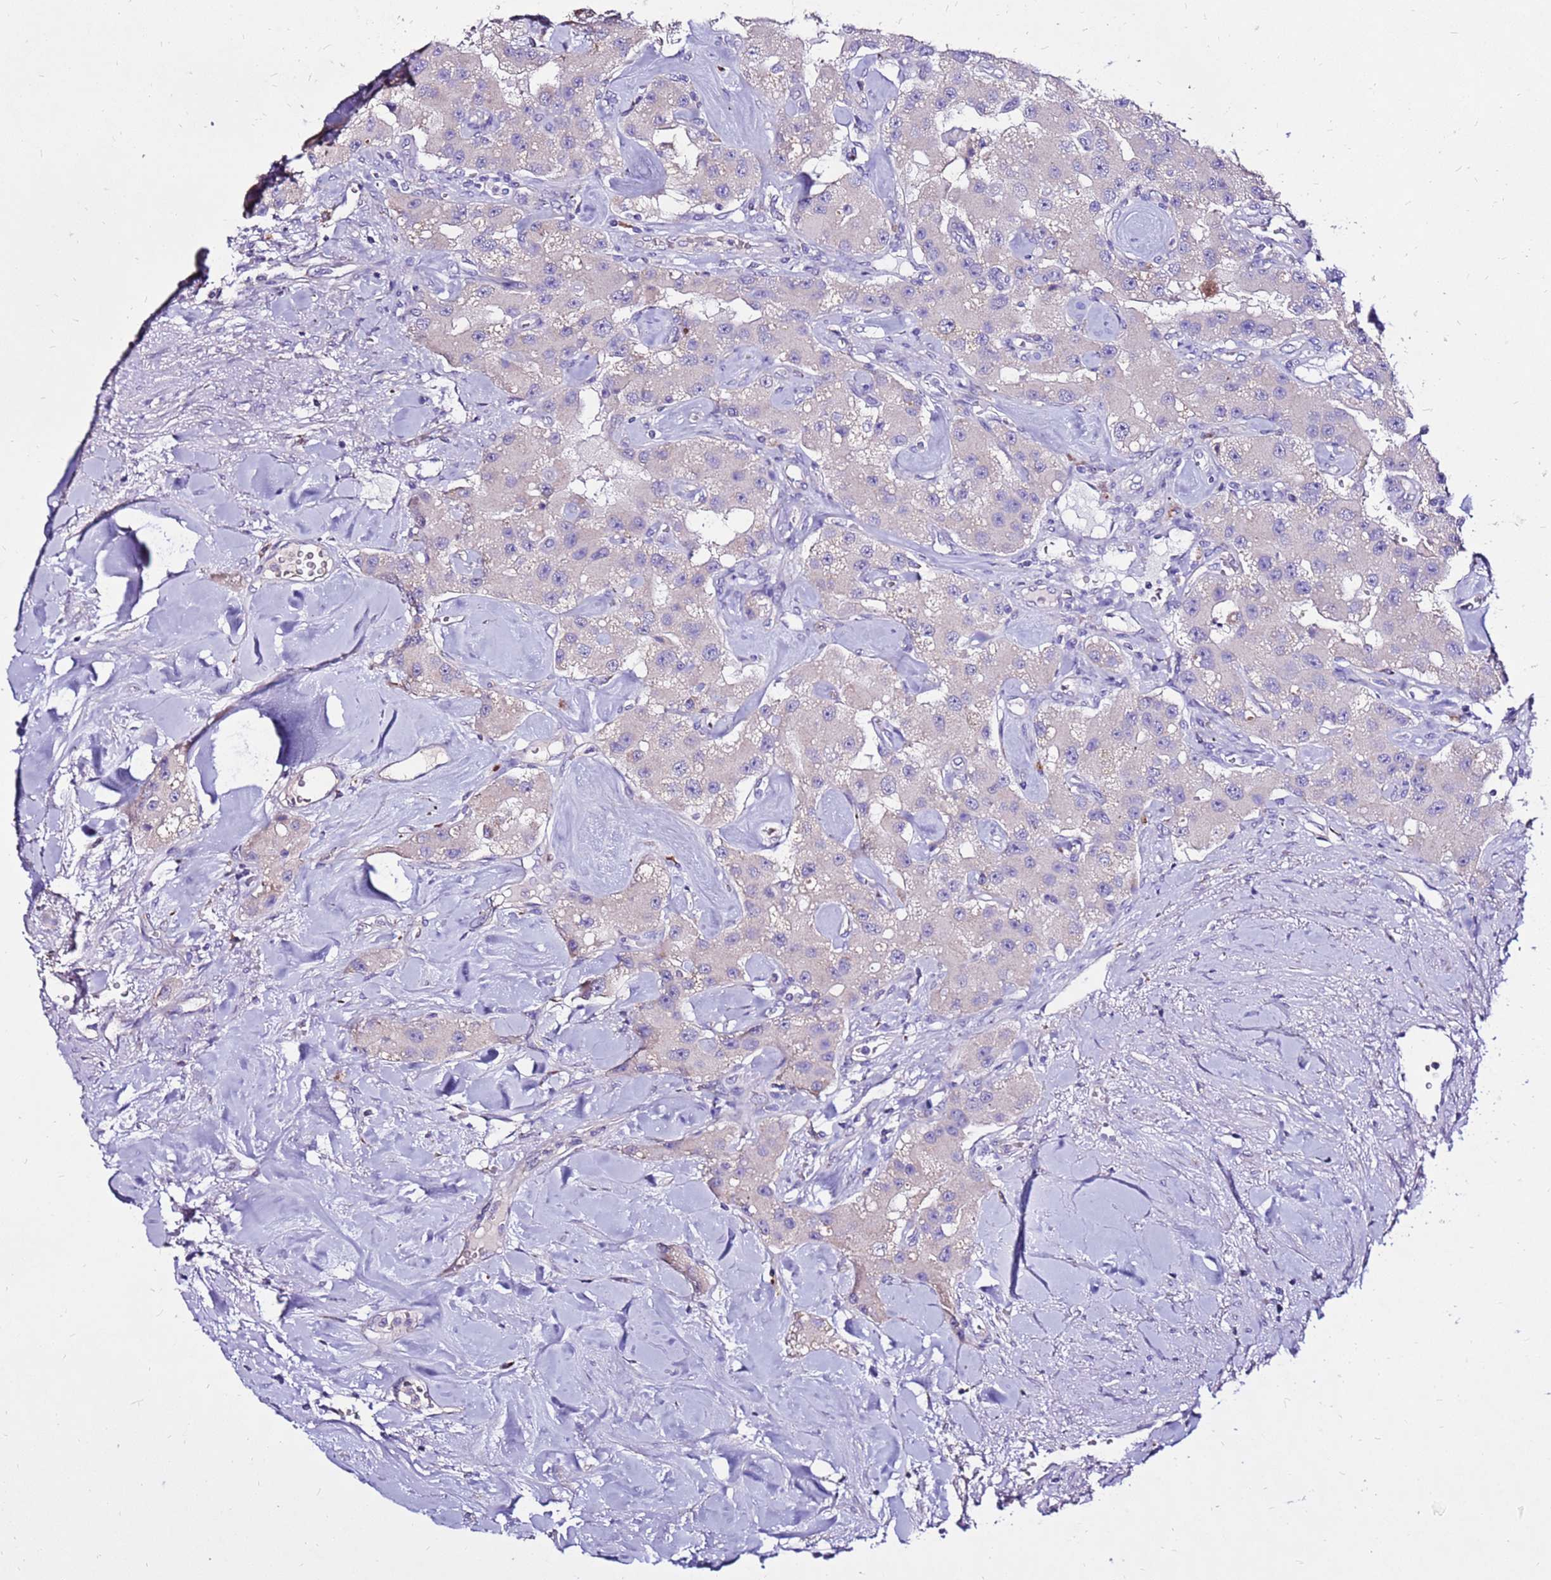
{"staining": {"intensity": "negative", "quantity": "none", "location": "none"}, "tissue": "carcinoid", "cell_type": "Tumor cells", "image_type": "cancer", "snomed": [{"axis": "morphology", "description": "Carcinoid, malignant, NOS"}, {"axis": "topography", "description": "Pancreas"}], "caption": "DAB (3,3'-diaminobenzidine) immunohistochemical staining of carcinoid displays no significant positivity in tumor cells. (Immunohistochemistry (ihc), brightfield microscopy, high magnification).", "gene": "TMEM106C", "patient": {"sex": "male", "age": 41}}